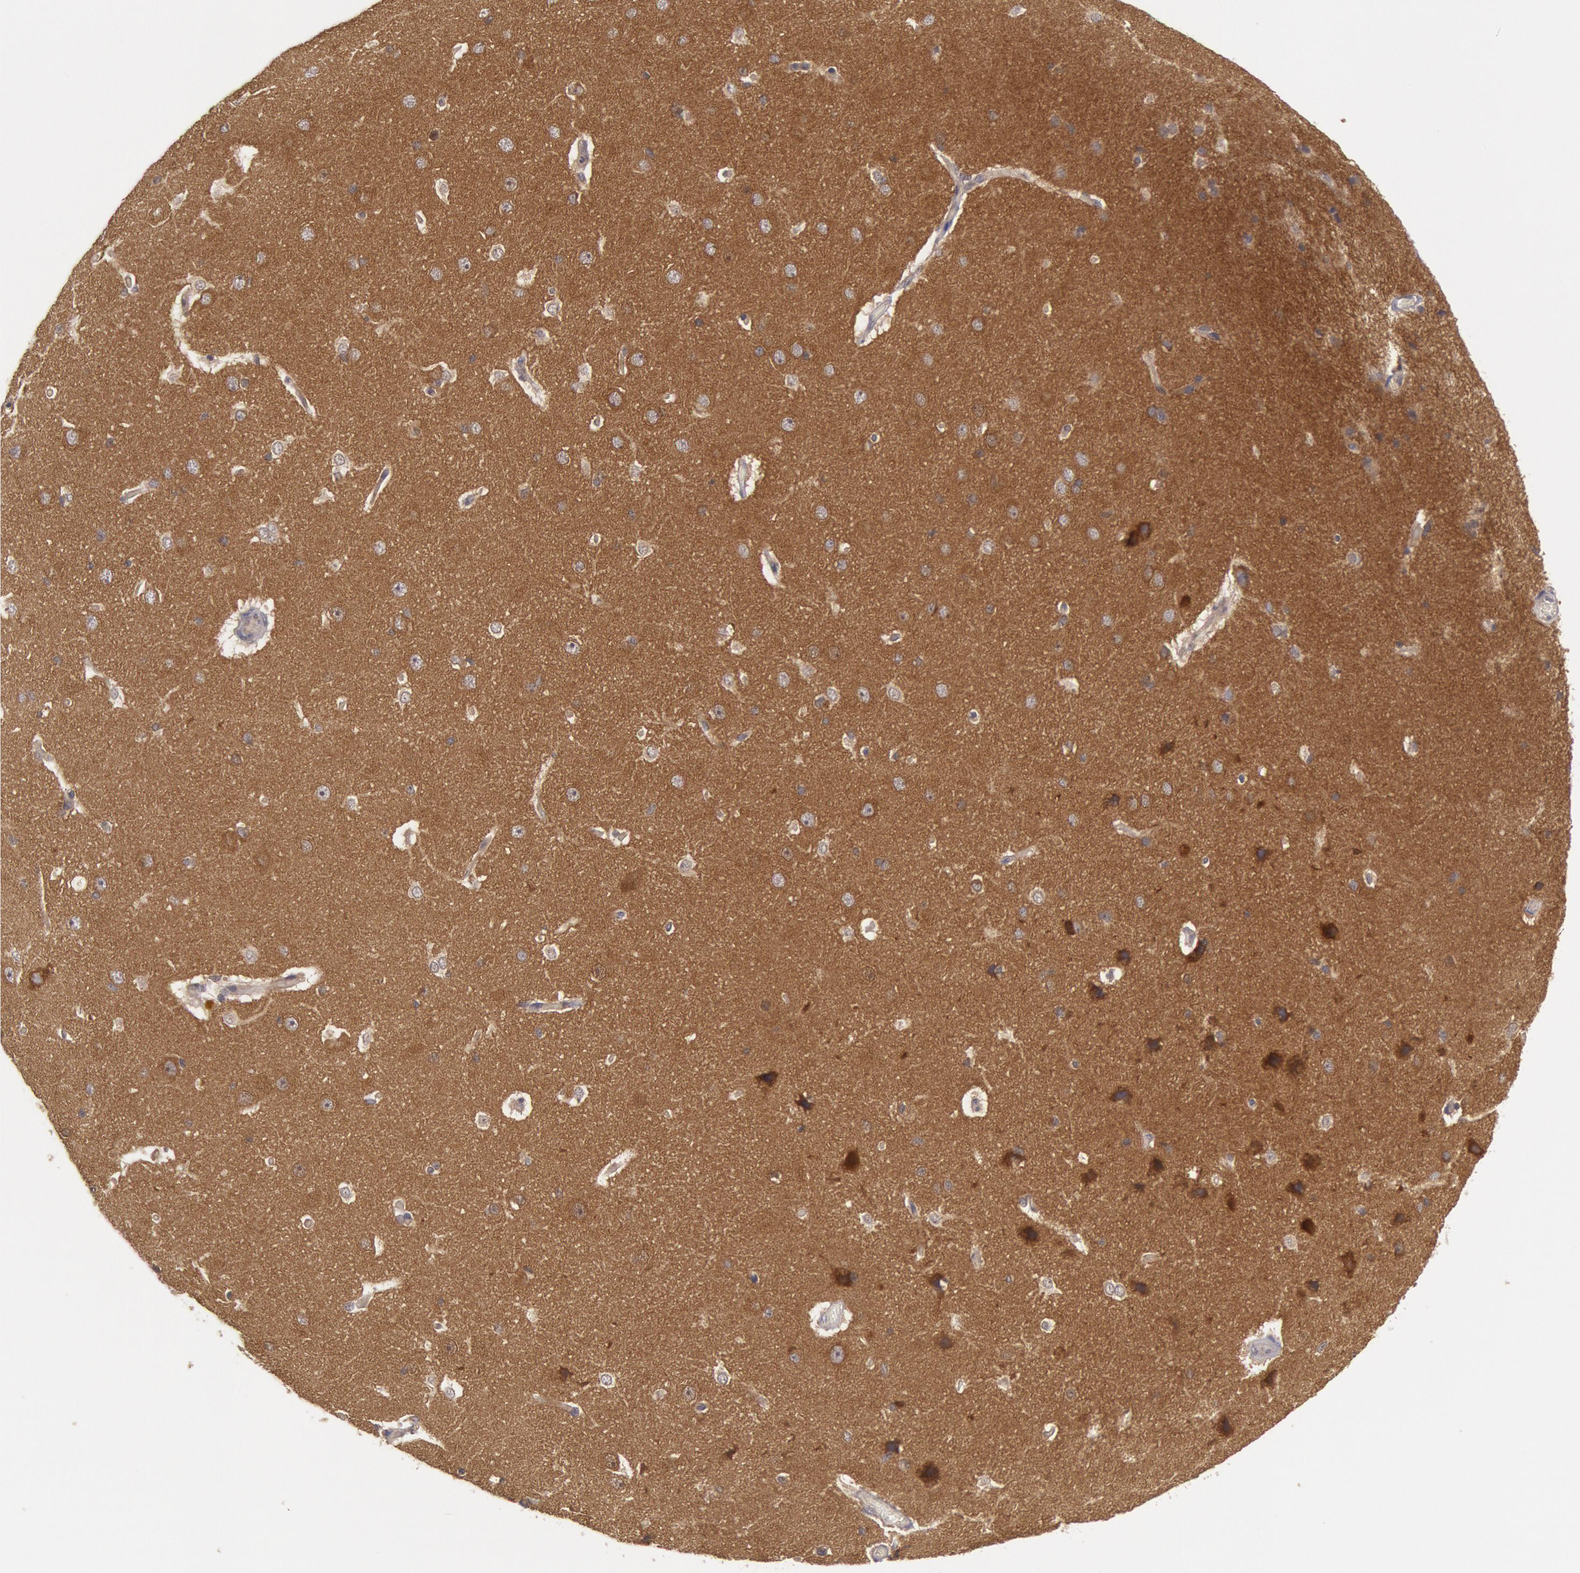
{"staining": {"intensity": "weak", "quantity": ">75%", "location": "cytoplasmic/membranous"}, "tissue": "cerebral cortex", "cell_type": "Endothelial cells", "image_type": "normal", "snomed": [{"axis": "morphology", "description": "Normal tissue, NOS"}, {"axis": "topography", "description": "Cerebral cortex"}], "caption": "Immunohistochemical staining of benign human cerebral cortex shows >75% levels of weak cytoplasmic/membranous protein positivity in approximately >75% of endothelial cells.", "gene": "BRAF", "patient": {"sex": "female", "age": 45}}